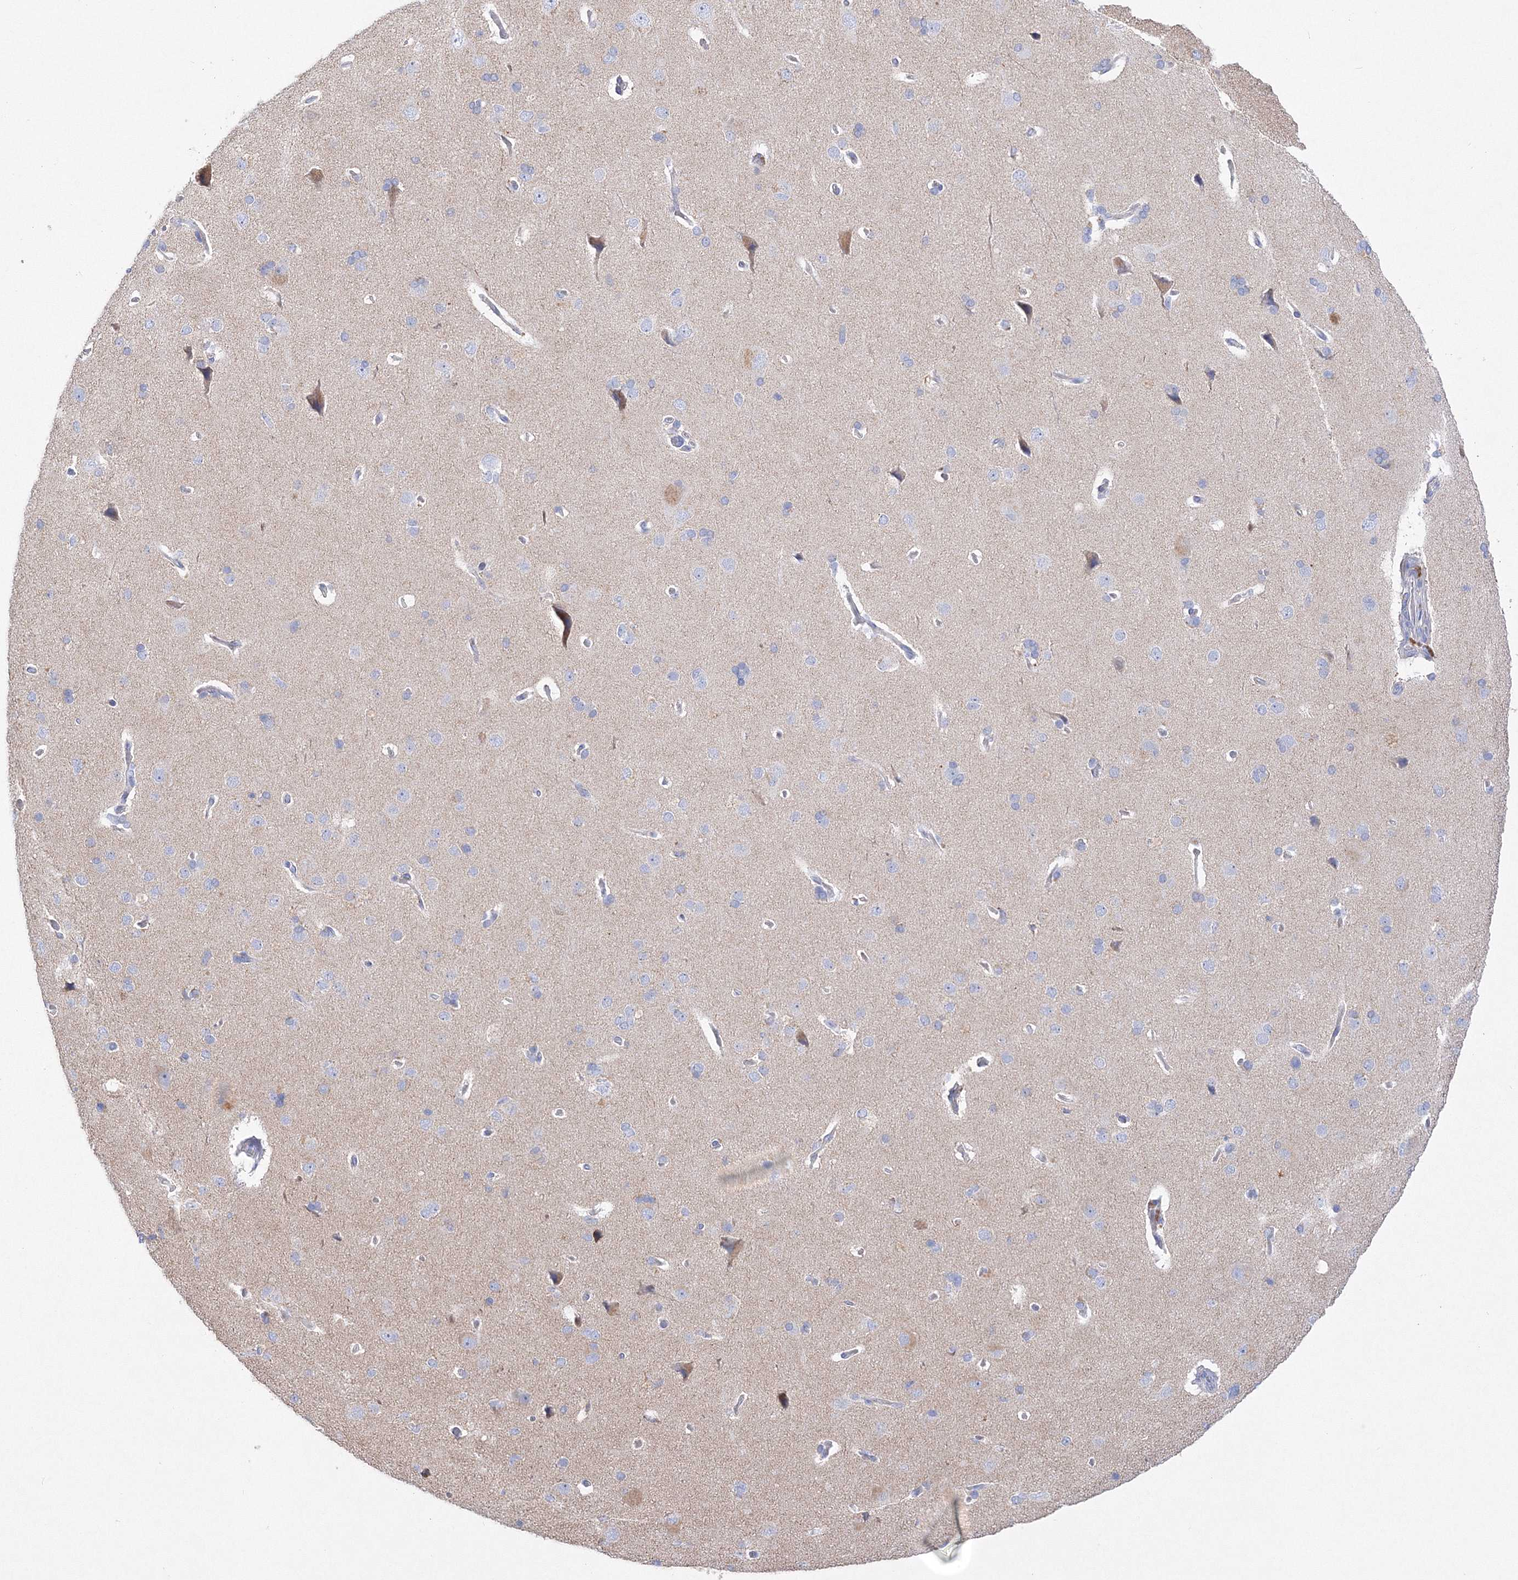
{"staining": {"intensity": "negative", "quantity": "none", "location": "none"}, "tissue": "cerebral cortex", "cell_type": "Endothelial cells", "image_type": "normal", "snomed": [{"axis": "morphology", "description": "Normal tissue, NOS"}, {"axis": "topography", "description": "Cerebral cortex"}], "caption": "A high-resolution histopathology image shows immunohistochemistry staining of benign cerebral cortex, which shows no significant expression in endothelial cells.", "gene": "MERTK", "patient": {"sex": "male", "age": 62}}